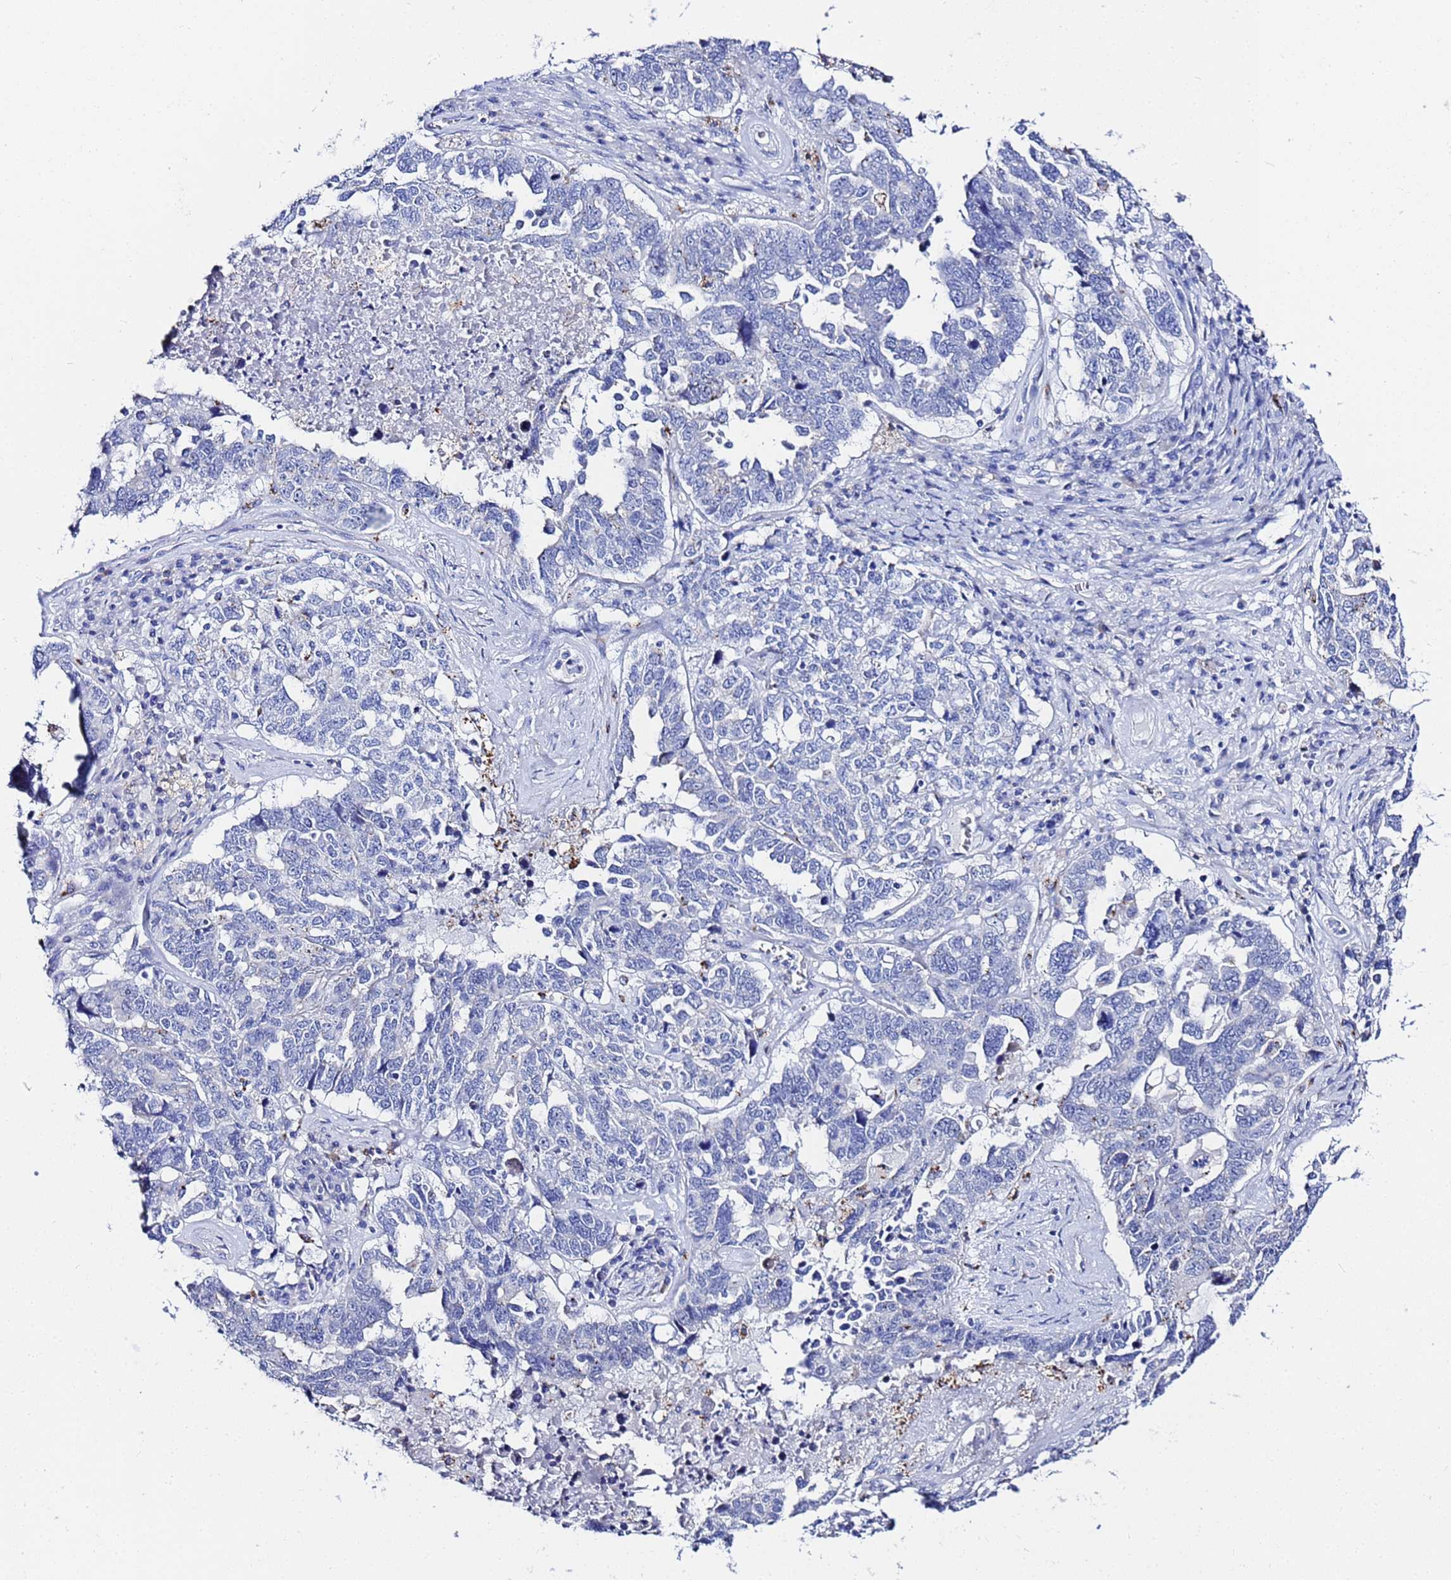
{"staining": {"intensity": "negative", "quantity": "none", "location": "none"}, "tissue": "ovarian cancer", "cell_type": "Tumor cells", "image_type": "cancer", "snomed": [{"axis": "morphology", "description": "Carcinoma, endometroid"}, {"axis": "topography", "description": "Ovary"}], "caption": "Immunohistochemical staining of human ovarian cancer (endometroid carcinoma) demonstrates no significant positivity in tumor cells.", "gene": "ZNF26", "patient": {"sex": "female", "age": 62}}